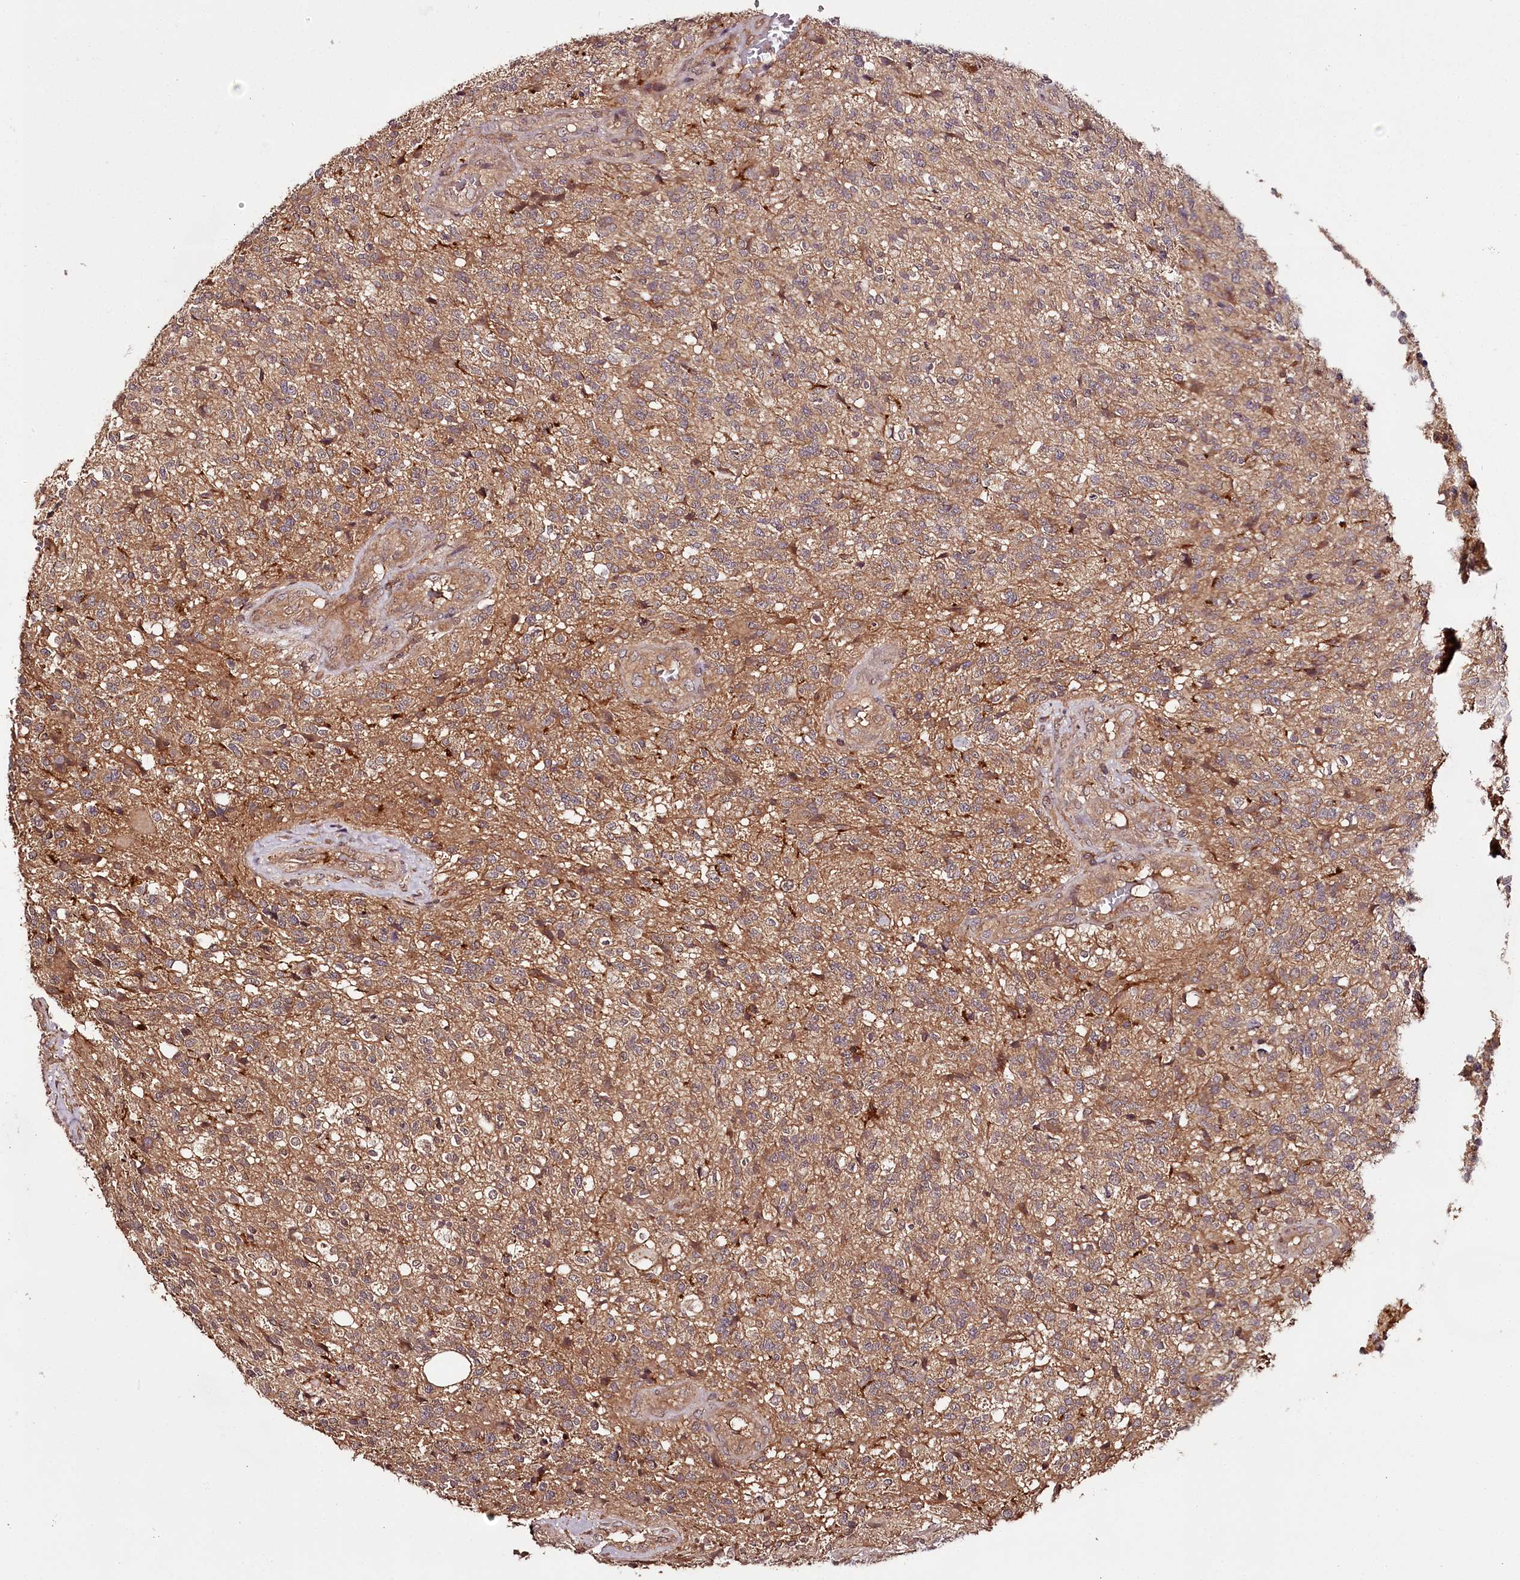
{"staining": {"intensity": "weak", "quantity": "25%-75%", "location": "cytoplasmic/membranous"}, "tissue": "glioma", "cell_type": "Tumor cells", "image_type": "cancer", "snomed": [{"axis": "morphology", "description": "Glioma, malignant, High grade"}, {"axis": "topography", "description": "Brain"}], "caption": "Tumor cells show weak cytoplasmic/membranous staining in approximately 25%-75% of cells in glioma.", "gene": "TTC12", "patient": {"sex": "male", "age": 56}}